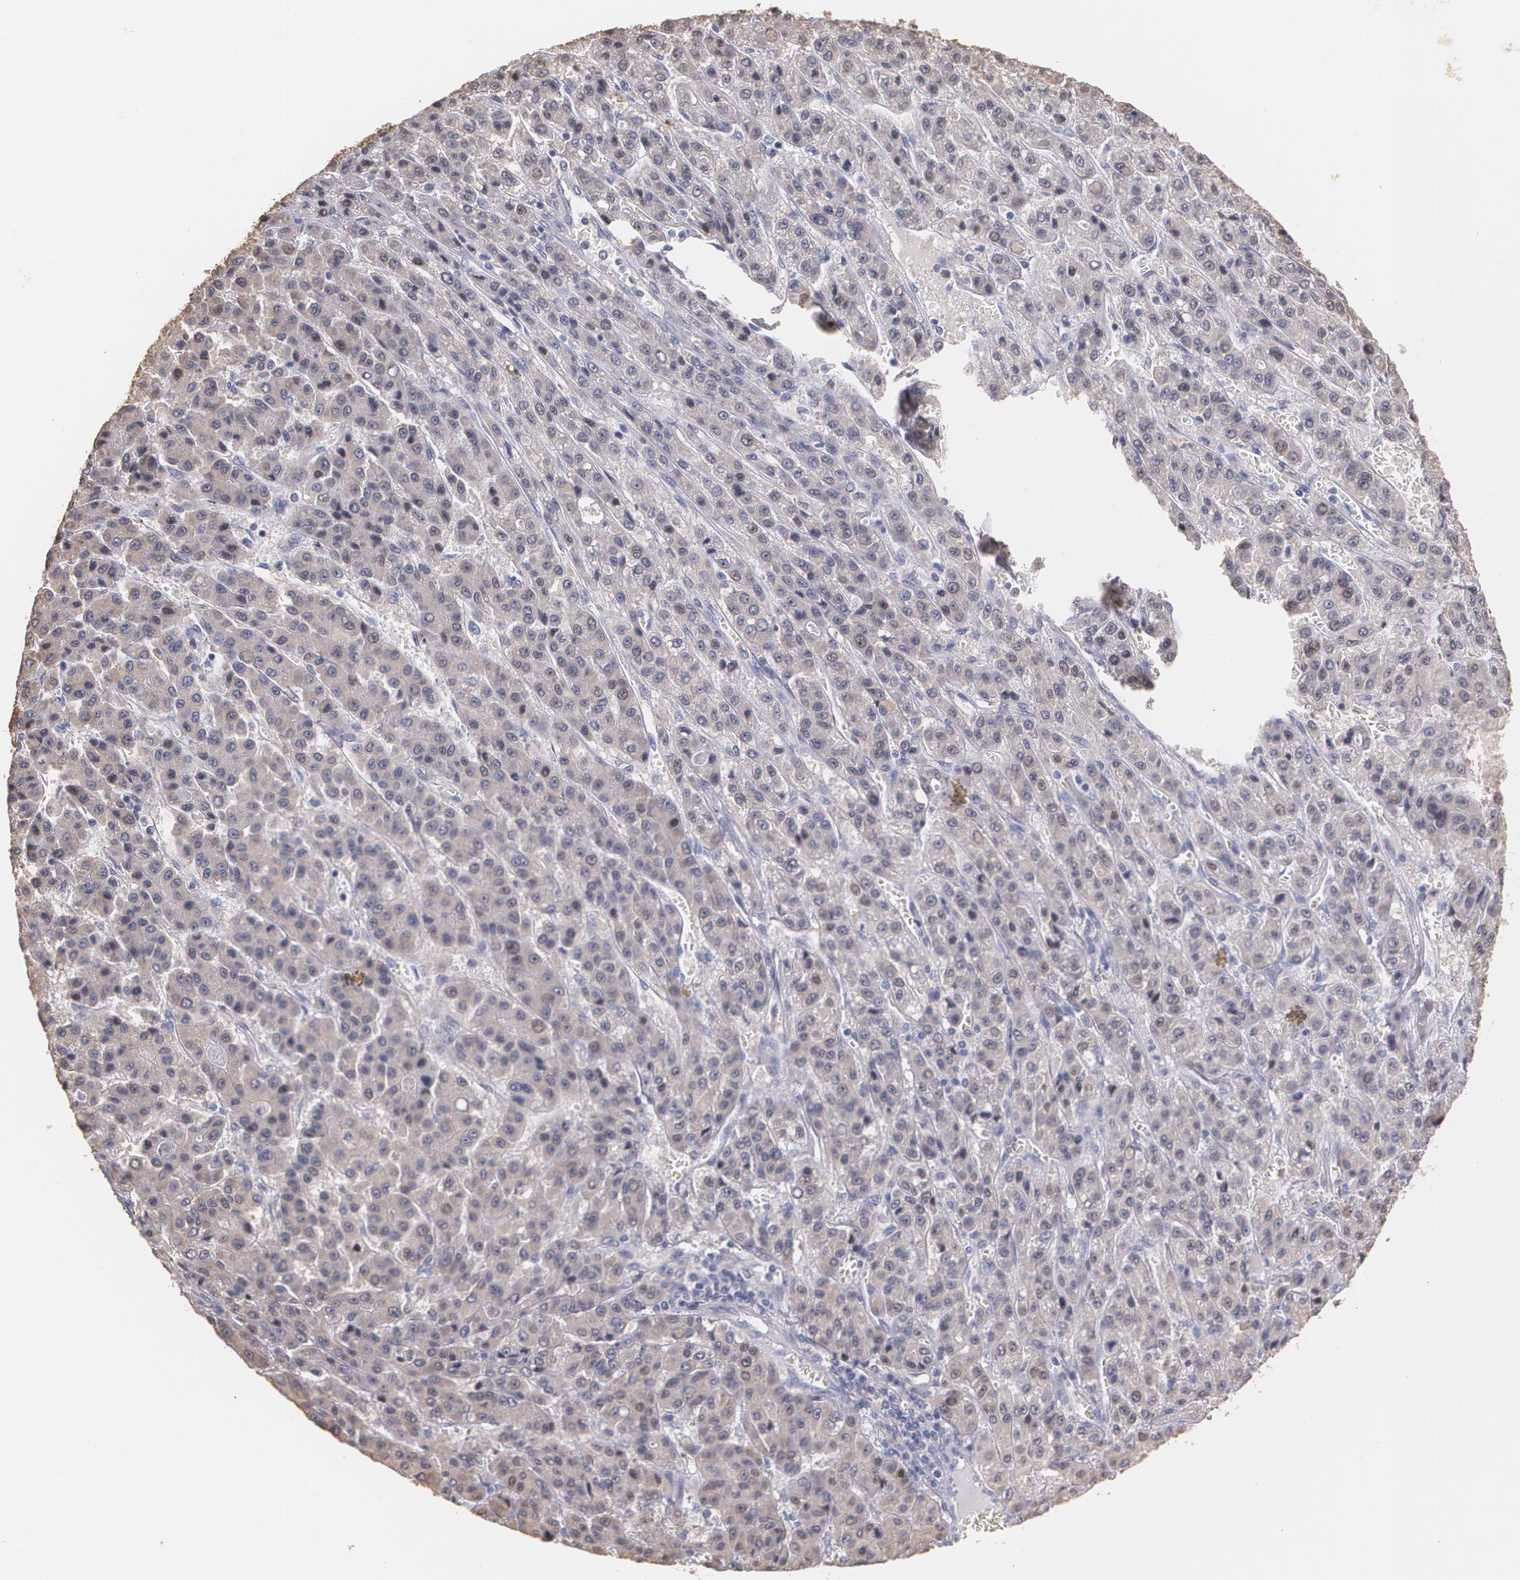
{"staining": {"intensity": "weak", "quantity": ">75%", "location": "cytoplasmic/membranous"}, "tissue": "liver cancer", "cell_type": "Tumor cells", "image_type": "cancer", "snomed": [{"axis": "morphology", "description": "Carcinoma, Hepatocellular, NOS"}, {"axis": "topography", "description": "Liver"}], "caption": "Liver cancer was stained to show a protein in brown. There is low levels of weak cytoplasmic/membranous staining in about >75% of tumor cells.", "gene": "ATF3", "patient": {"sex": "male", "age": 70}}